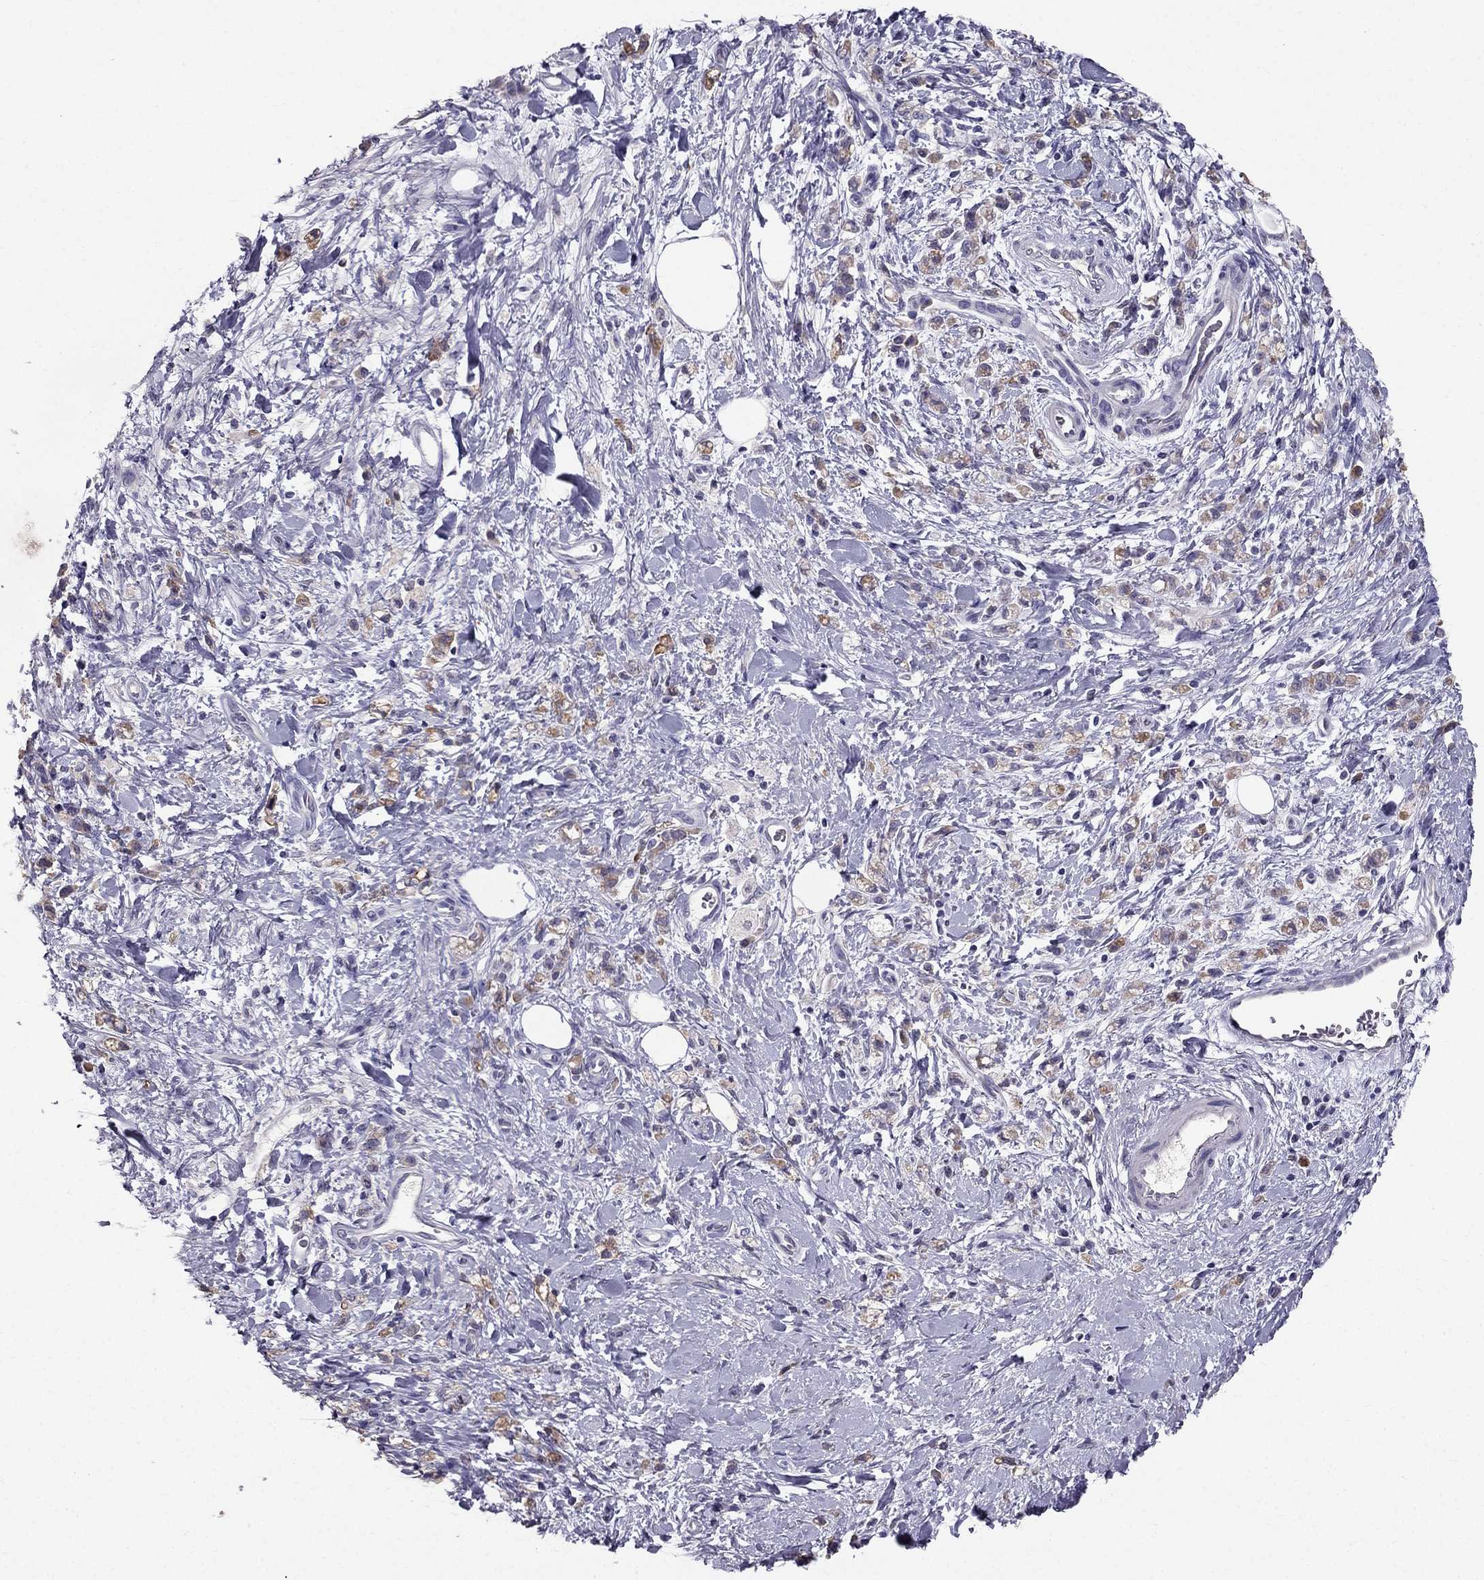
{"staining": {"intensity": "weak", "quantity": "25%-75%", "location": "cytoplasmic/membranous"}, "tissue": "stomach cancer", "cell_type": "Tumor cells", "image_type": "cancer", "snomed": [{"axis": "morphology", "description": "Adenocarcinoma, NOS"}, {"axis": "topography", "description": "Stomach"}], "caption": "The micrograph exhibits staining of stomach cancer, revealing weak cytoplasmic/membranous protein expression (brown color) within tumor cells. (Stains: DAB in brown, nuclei in blue, Microscopy: brightfield microscopy at high magnification).", "gene": "SCG5", "patient": {"sex": "male", "age": 77}}